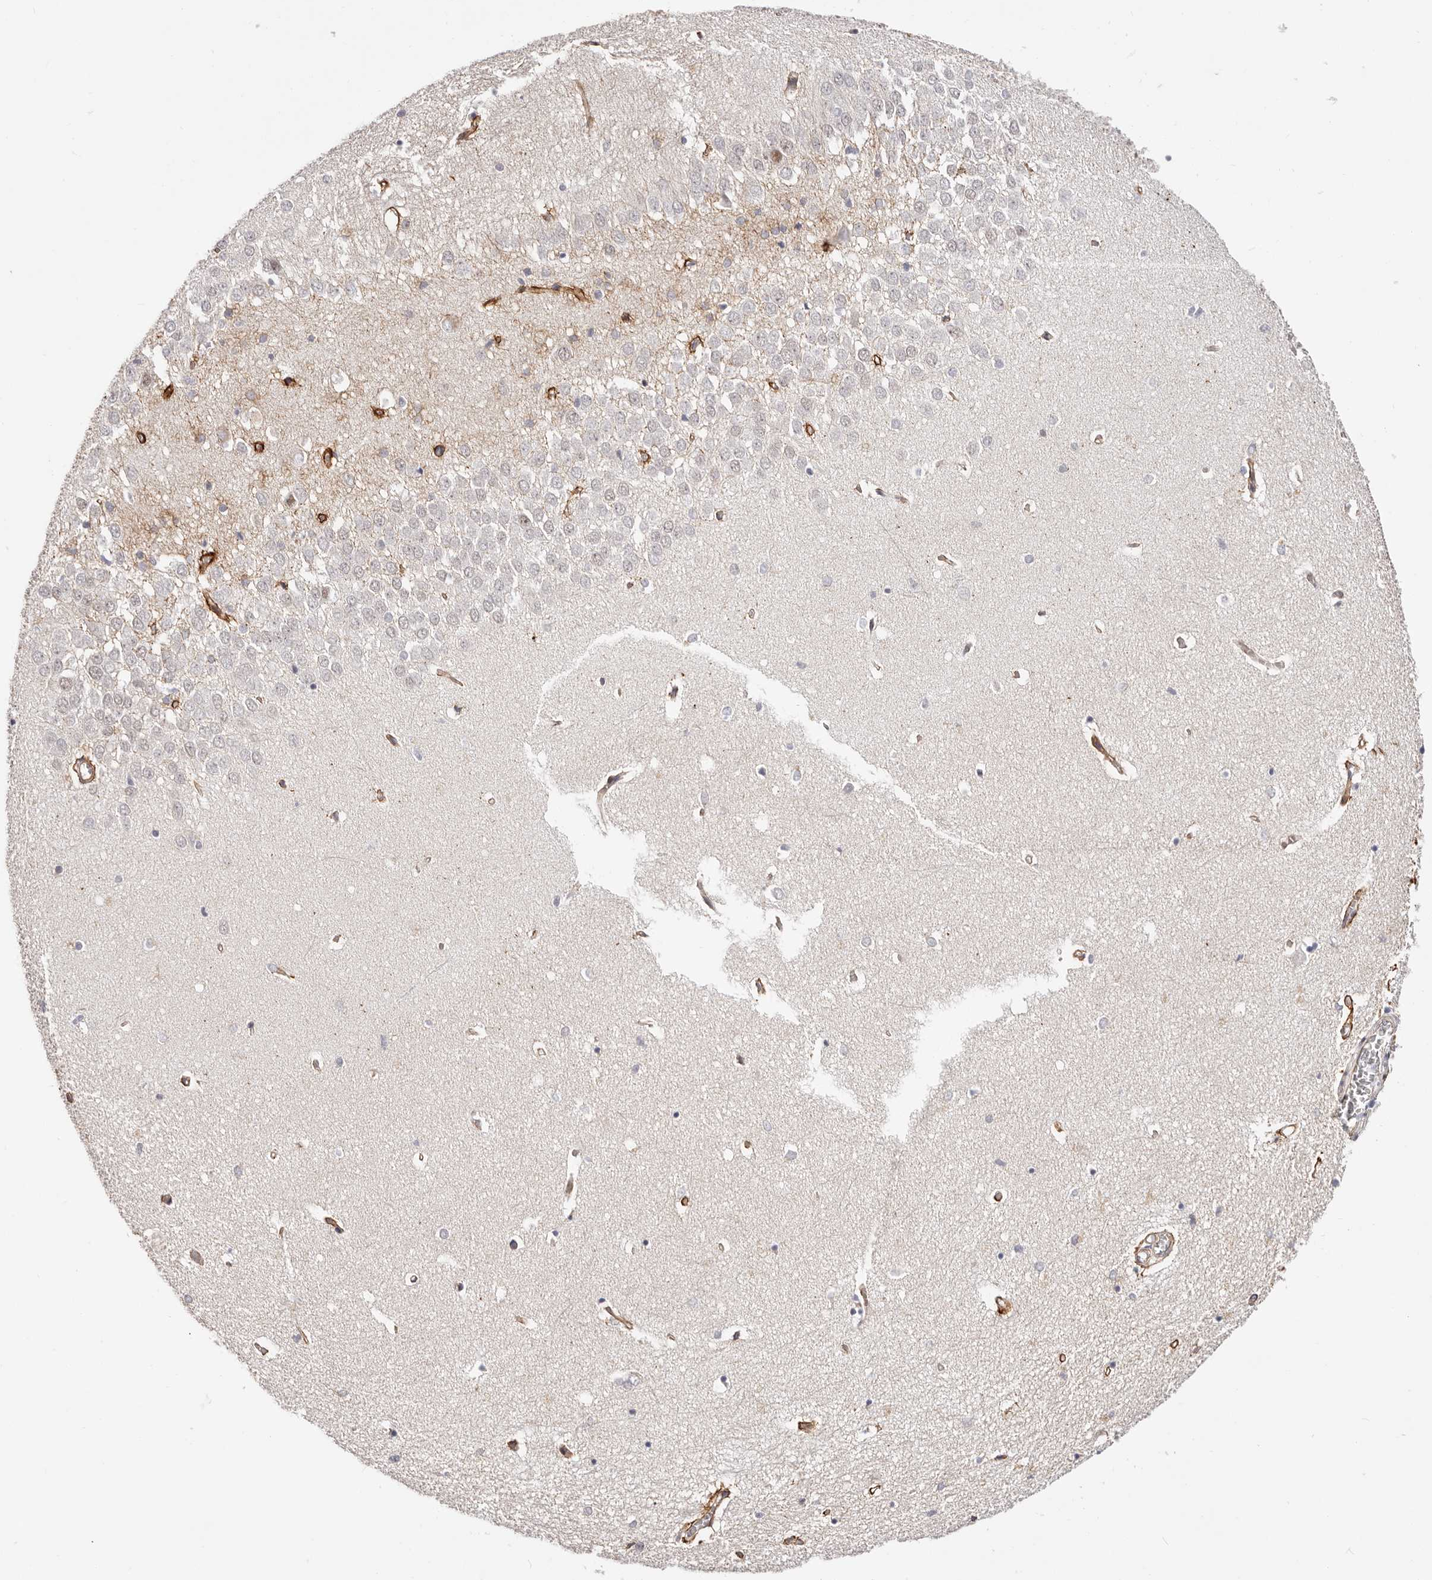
{"staining": {"intensity": "strong", "quantity": "<25%", "location": "cytoplasmic/membranous,nuclear"}, "tissue": "hippocampus", "cell_type": "Glial cells", "image_type": "normal", "snomed": [{"axis": "morphology", "description": "Normal tissue, NOS"}, {"axis": "topography", "description": "Hippocampus"}], "caption": "Immunohistochemical staining of unremarkable hippocampus shows strong cytoplasmic/membranous,nuclear protein expression in approximately <25% of glial cells.", "gene": "EPHX3", "patient": {"sex": "female", "age": 64}}